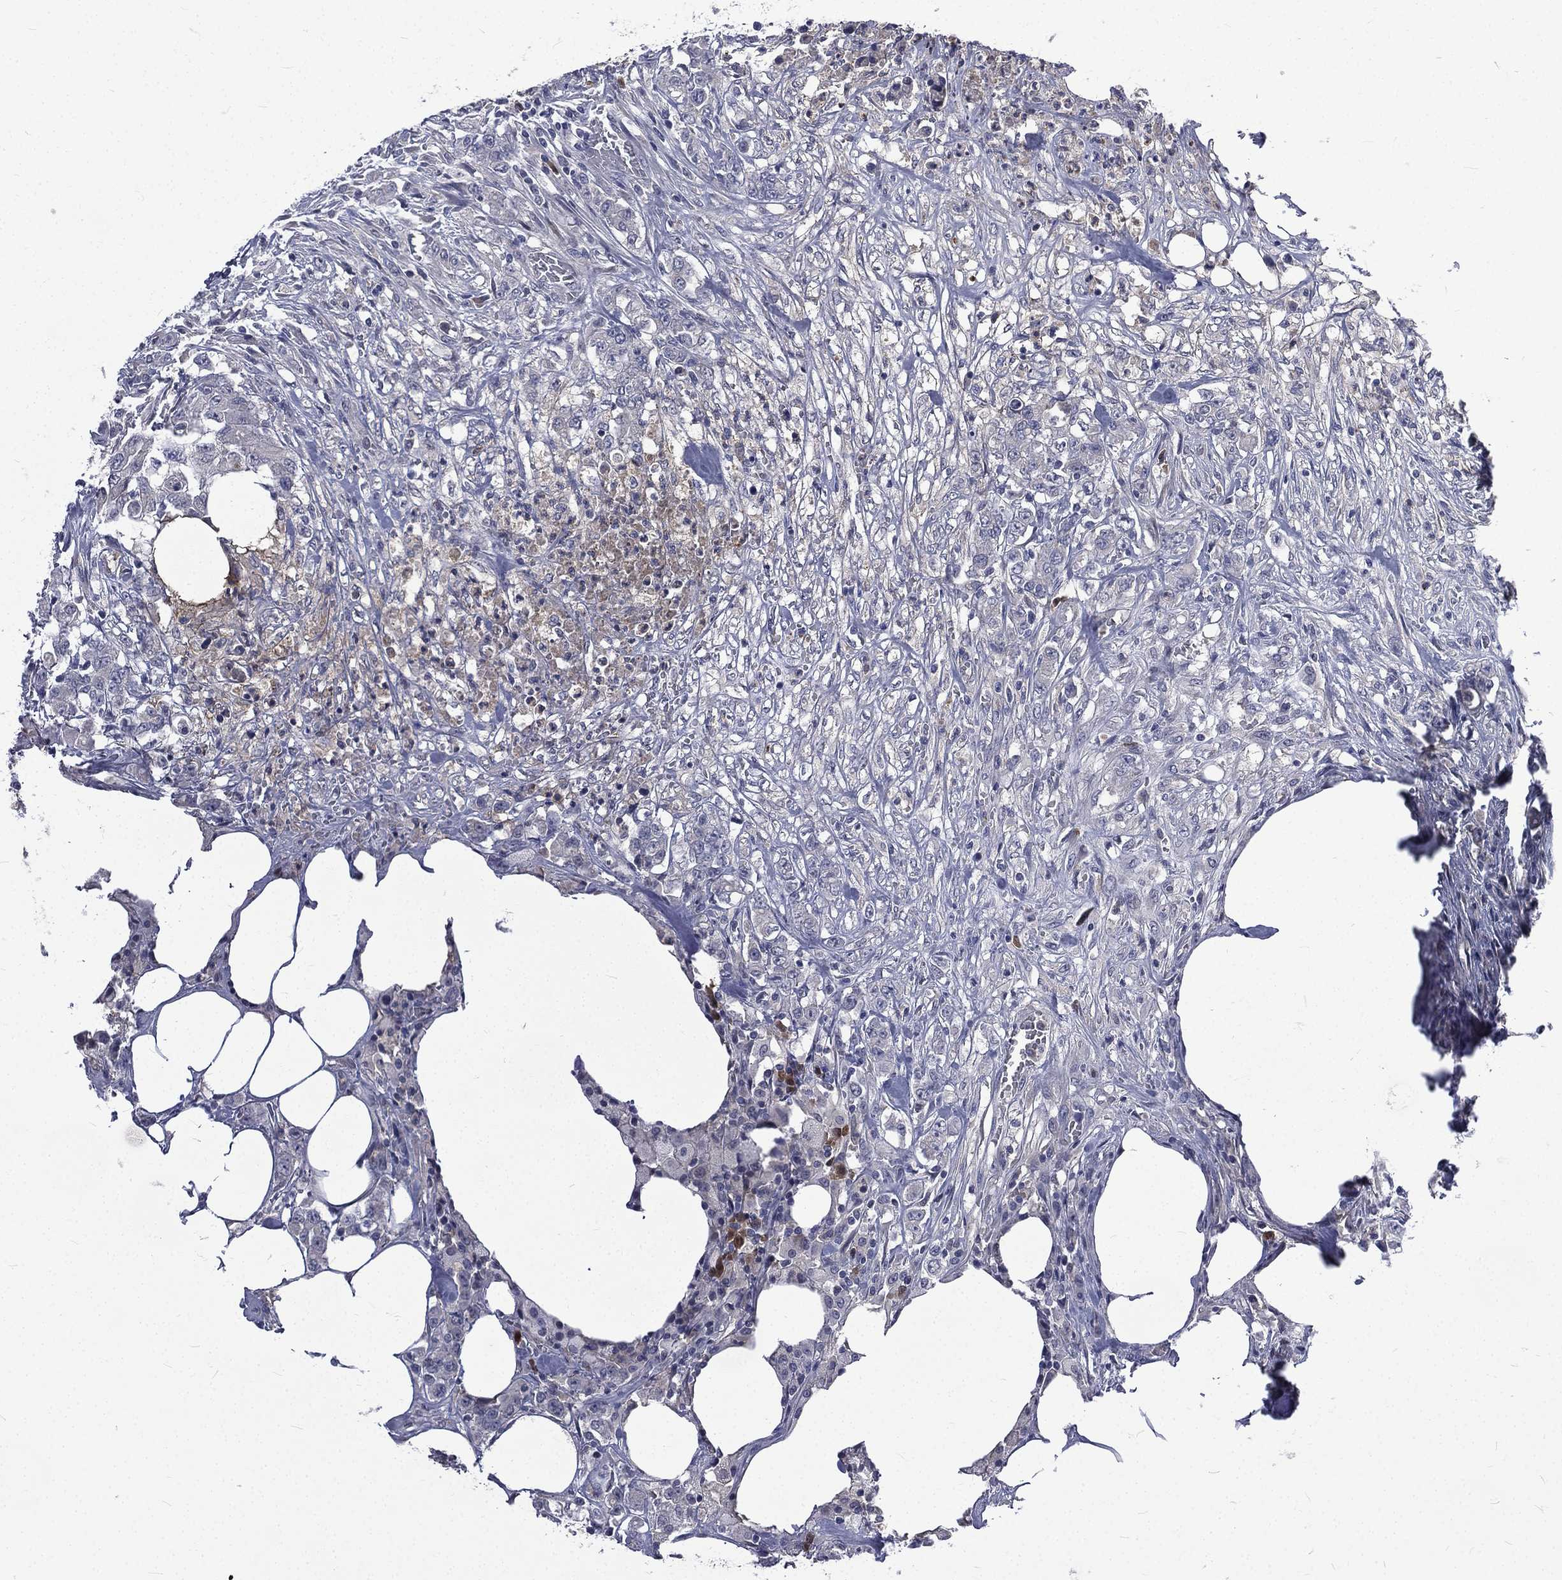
{"staining": {"intensity": "weak", "quantity": "<25%", "location": "cytoplasmic/membranous"}, "tissue": "colorectal cancer", "cell_type": "Tumor cells", "image_type": "cancer", "snomed": [{"axis": "morphology", "description": "Adenocarcinoma, NOS"}, {"axis": "topography", "description": "Colon"}], "caption": "Immunohistochemistry (IHC) of colorectal cancer (adenocarcinoma) demonstrates no staining in tumor cells. The staining is performed using DAB brown chromogen with nuclei counter-stained in using hematoxylin.", "gene": "CA12", "patient": {"sex": "female", "age": 48}}